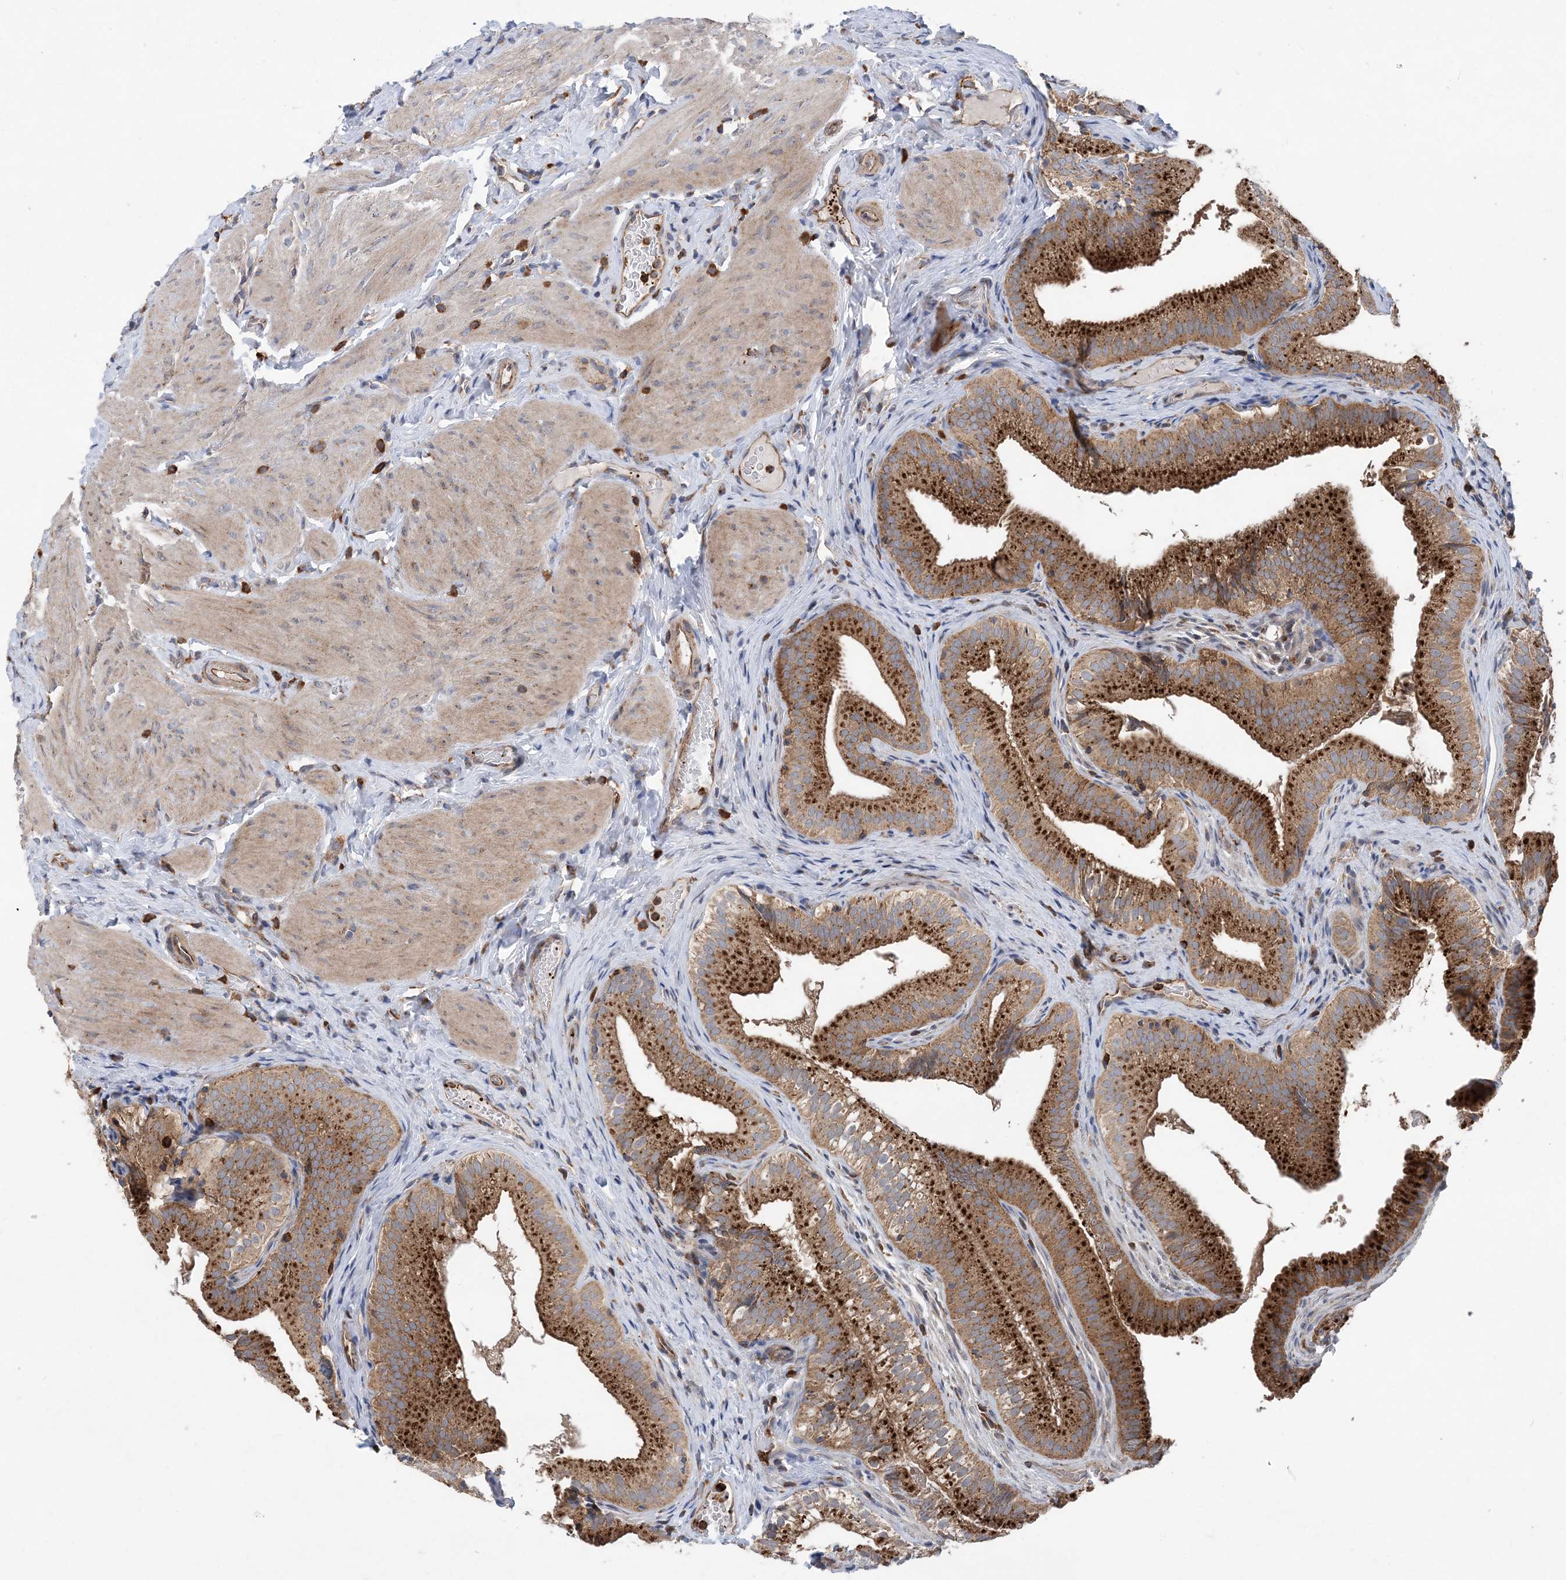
{"staining": {"intensity": "strong", "quantity": ">75%", "location": "cytoplasmic/membranous"}, "tissue": "gallbladder", "cell_type": "Glandular cells", "image_type": "normal", "snomed": [{"axis": "morphology", "description": "Normal tissue, NOS"}, {"axis": "topography", "description": "Gallbladder"}], "caption": "Strong cytoplasmic/membranous positivity for a protein is appreciated in about >75% of glandular cells of benign gallbladder using immunohistochemistry.", "gene": "PTTG1IP", "patient": {"sex": "female", "age": 30}}